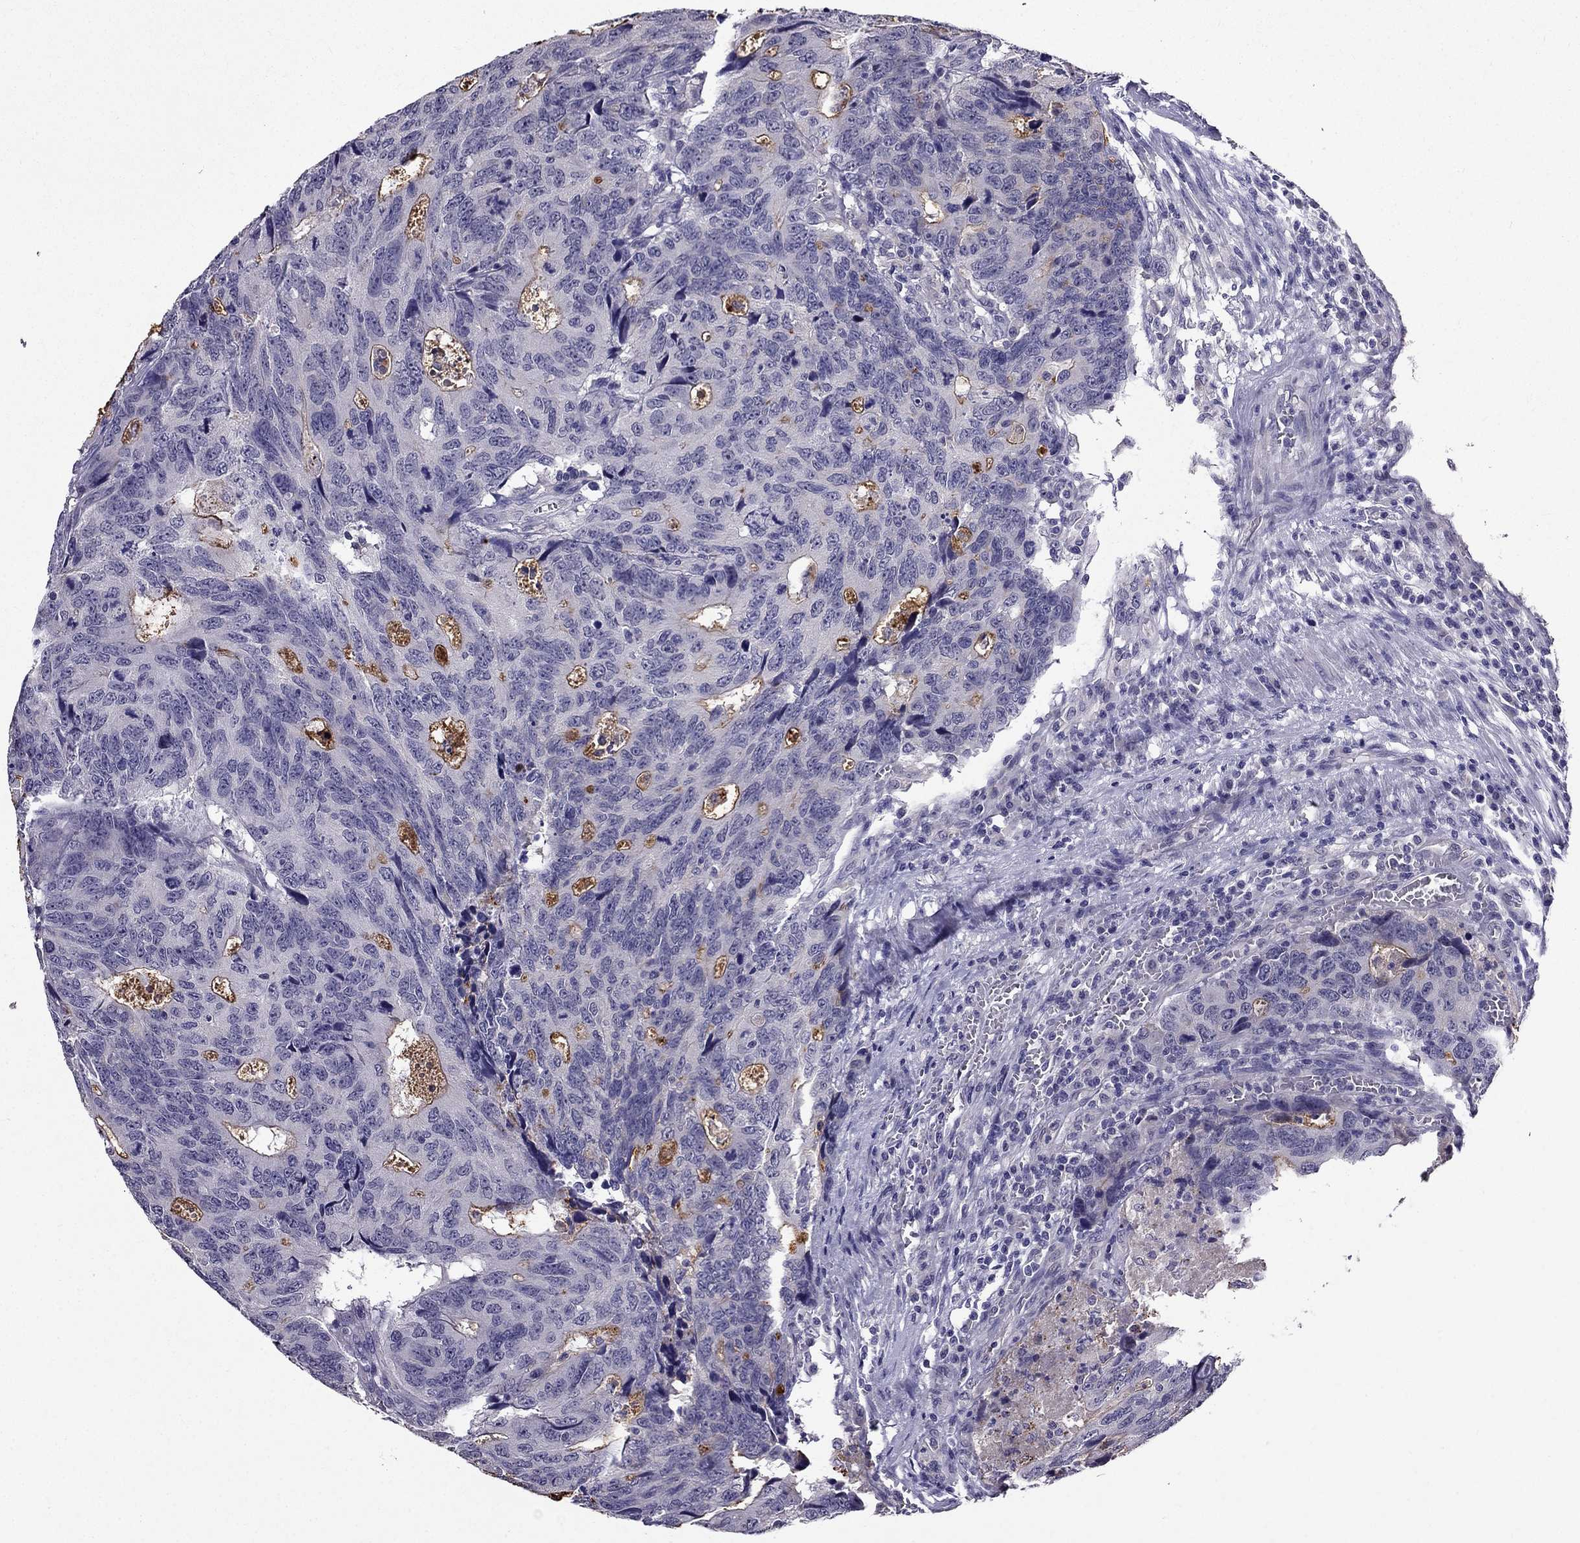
{"staining": {"intensity": "moderate", "quantity": "<25%", "location": "cytoplasmic/membranous"}, "tissue": "colorectal cancer", "cell_type": "Tumor cells", "image_type": "cancer", "snomed": [{"axis": "morphology", "description": "Adenocarcinoma, NOS"}, {"axis": "topography", "description": "Colon"}], "caption": "Immunohistochemical staining of colorectal cancer shows moderate cytoplasmic/membranous protein staining in approximately <25% of tumor cells.", "gene": "DUSP15", "patient": {"sex": "female", "age": 77}}